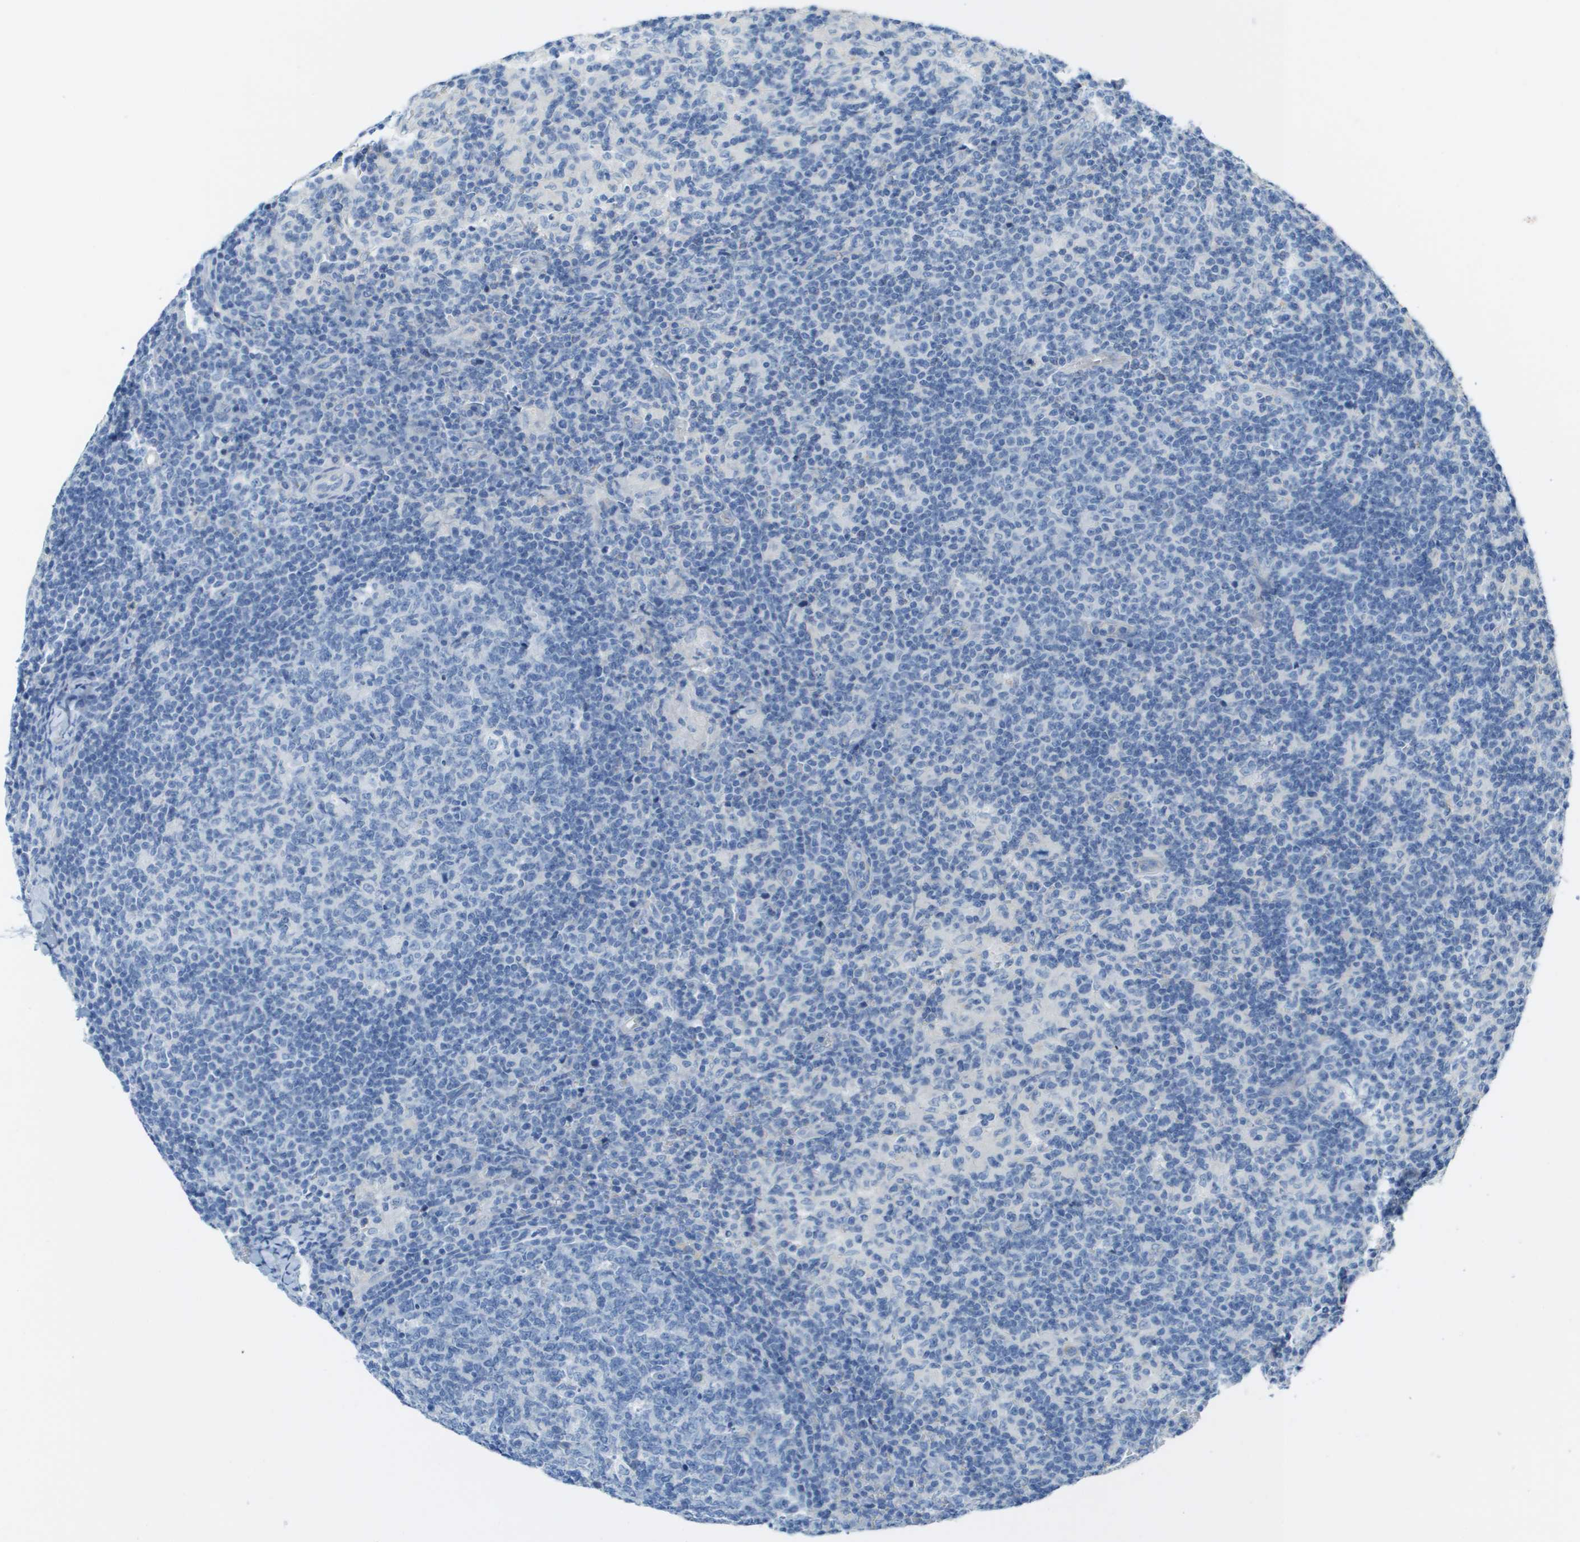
{"staining": {"intensity": "negative", "quantity": "none", "location": "none"}, "tissue": "lymph node", "cell_type": "Germinal center cells", "image_type": "normal", "snomed": [{"axis": "morphology", "description": "Normal tissue, NOS"}, {"axis": "morphology", "description": "Inflammation, NOS"}, {"axis": "topography", "description": "Lymph node"}], "caption": "A high-resolution micrograph shows IHC staining of normal lymph node, which reveals no significant positivity in germinal center cells. The staining was performed using DAB (3,3'-diaminobenzidine) to visualize the protein expression in brown, while the nuclei were stained in blue with hematoxylin (Magnification: 20x).", "gene": "CD46", "patient": {"sex": "male", "age": 55}}